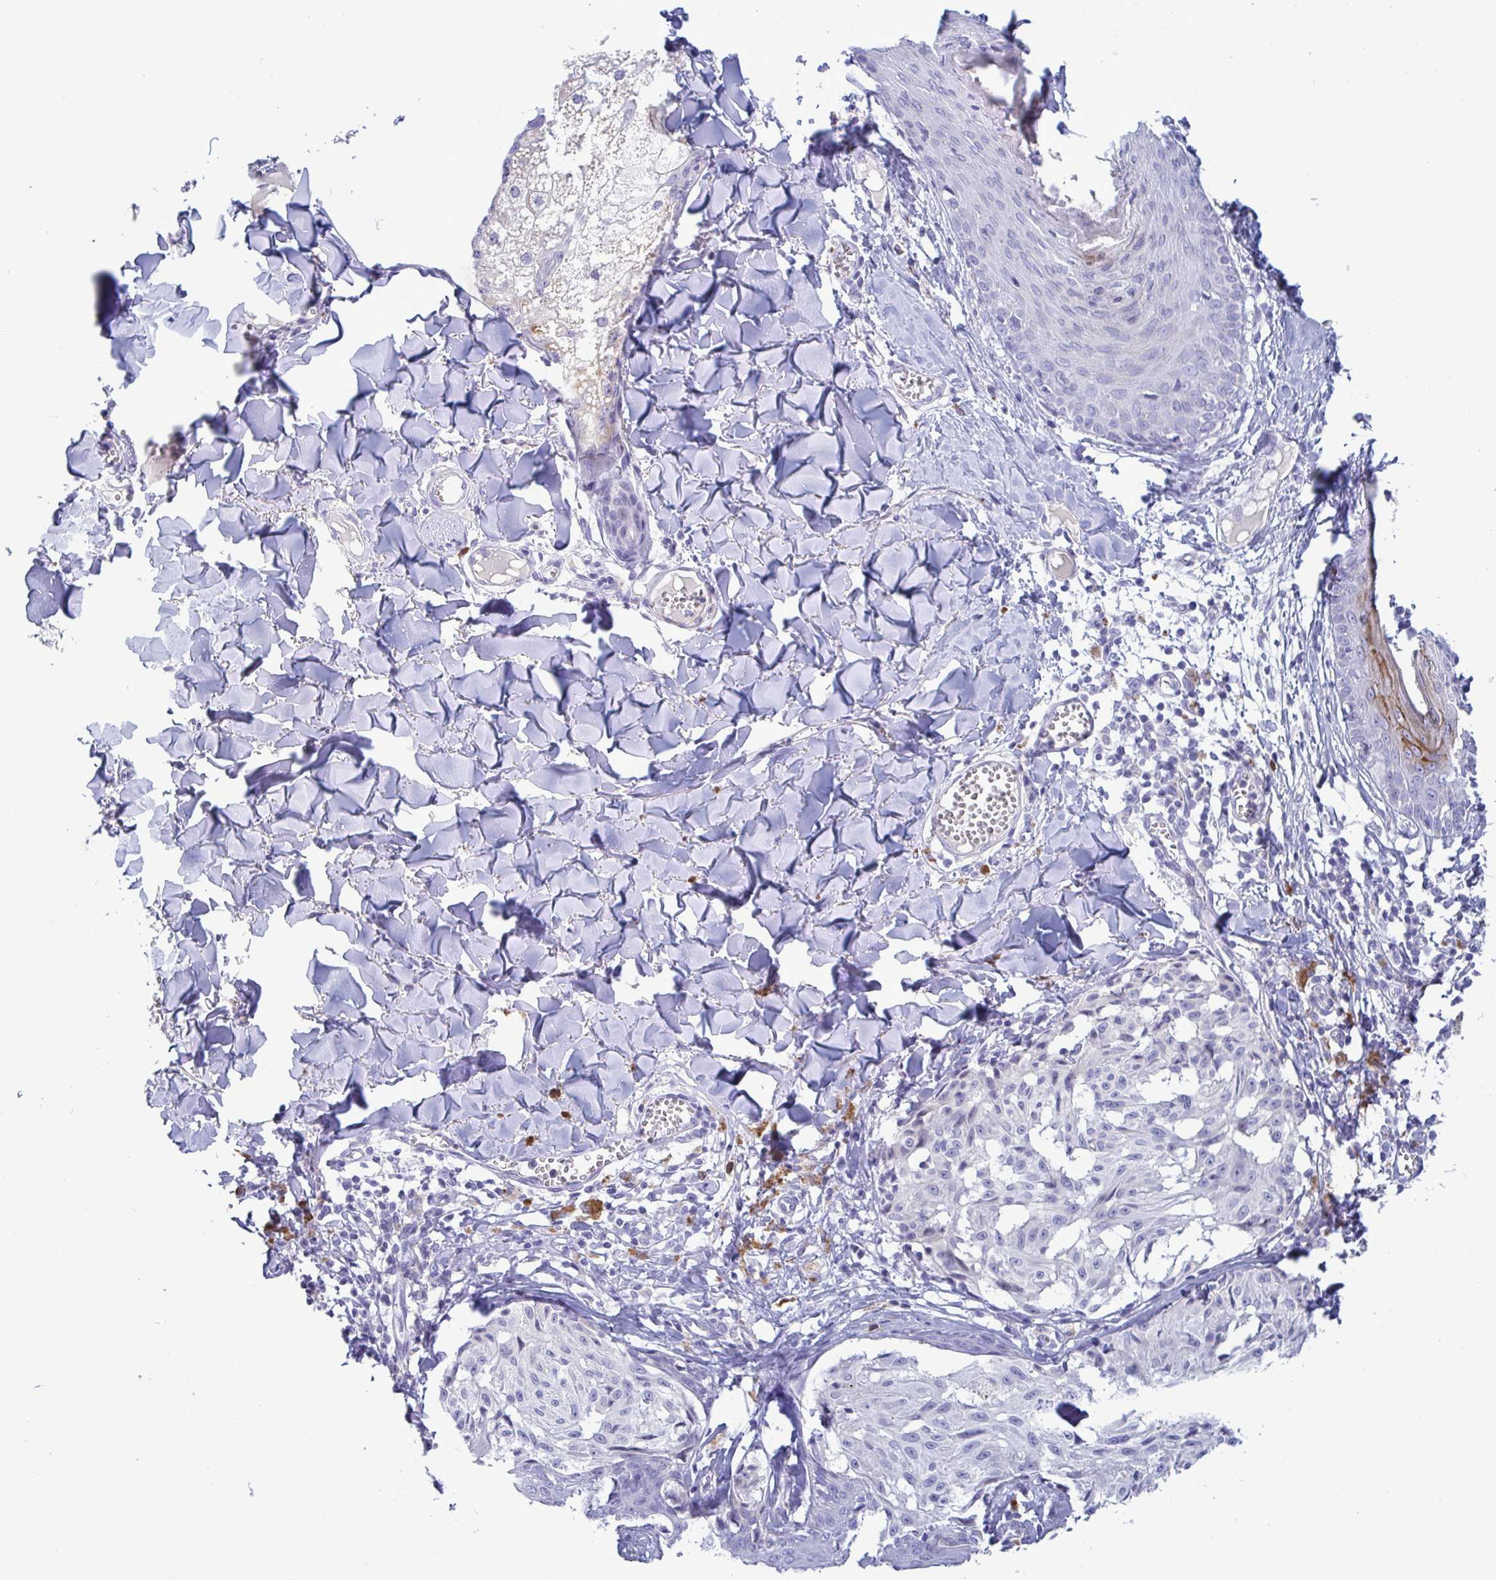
{"staining": {"intensity": "negative", "quantity": "none", "location": "none"}, "tissue": "melanoma", "cell_type": "Tumor cells", "image_type": "cancer", "snomed": [{"axis": "morphology", "description": "Malignant melanoma, NOS"}, {"axis": "topography", "description": "Skin"}], "caption": "This micrograph is of melanoma stained with IHC to label a protein in brown with the nuclei are counter-stained blue. There is no staining in tumor cells. The staining is performed using DAB (3,3'-diaminobenzidine) brown chromogen with nuclei counter-stained in using hematoxylin.", "gene": "TAS2R38", "patient": {"sex": "female", "age": 43}}